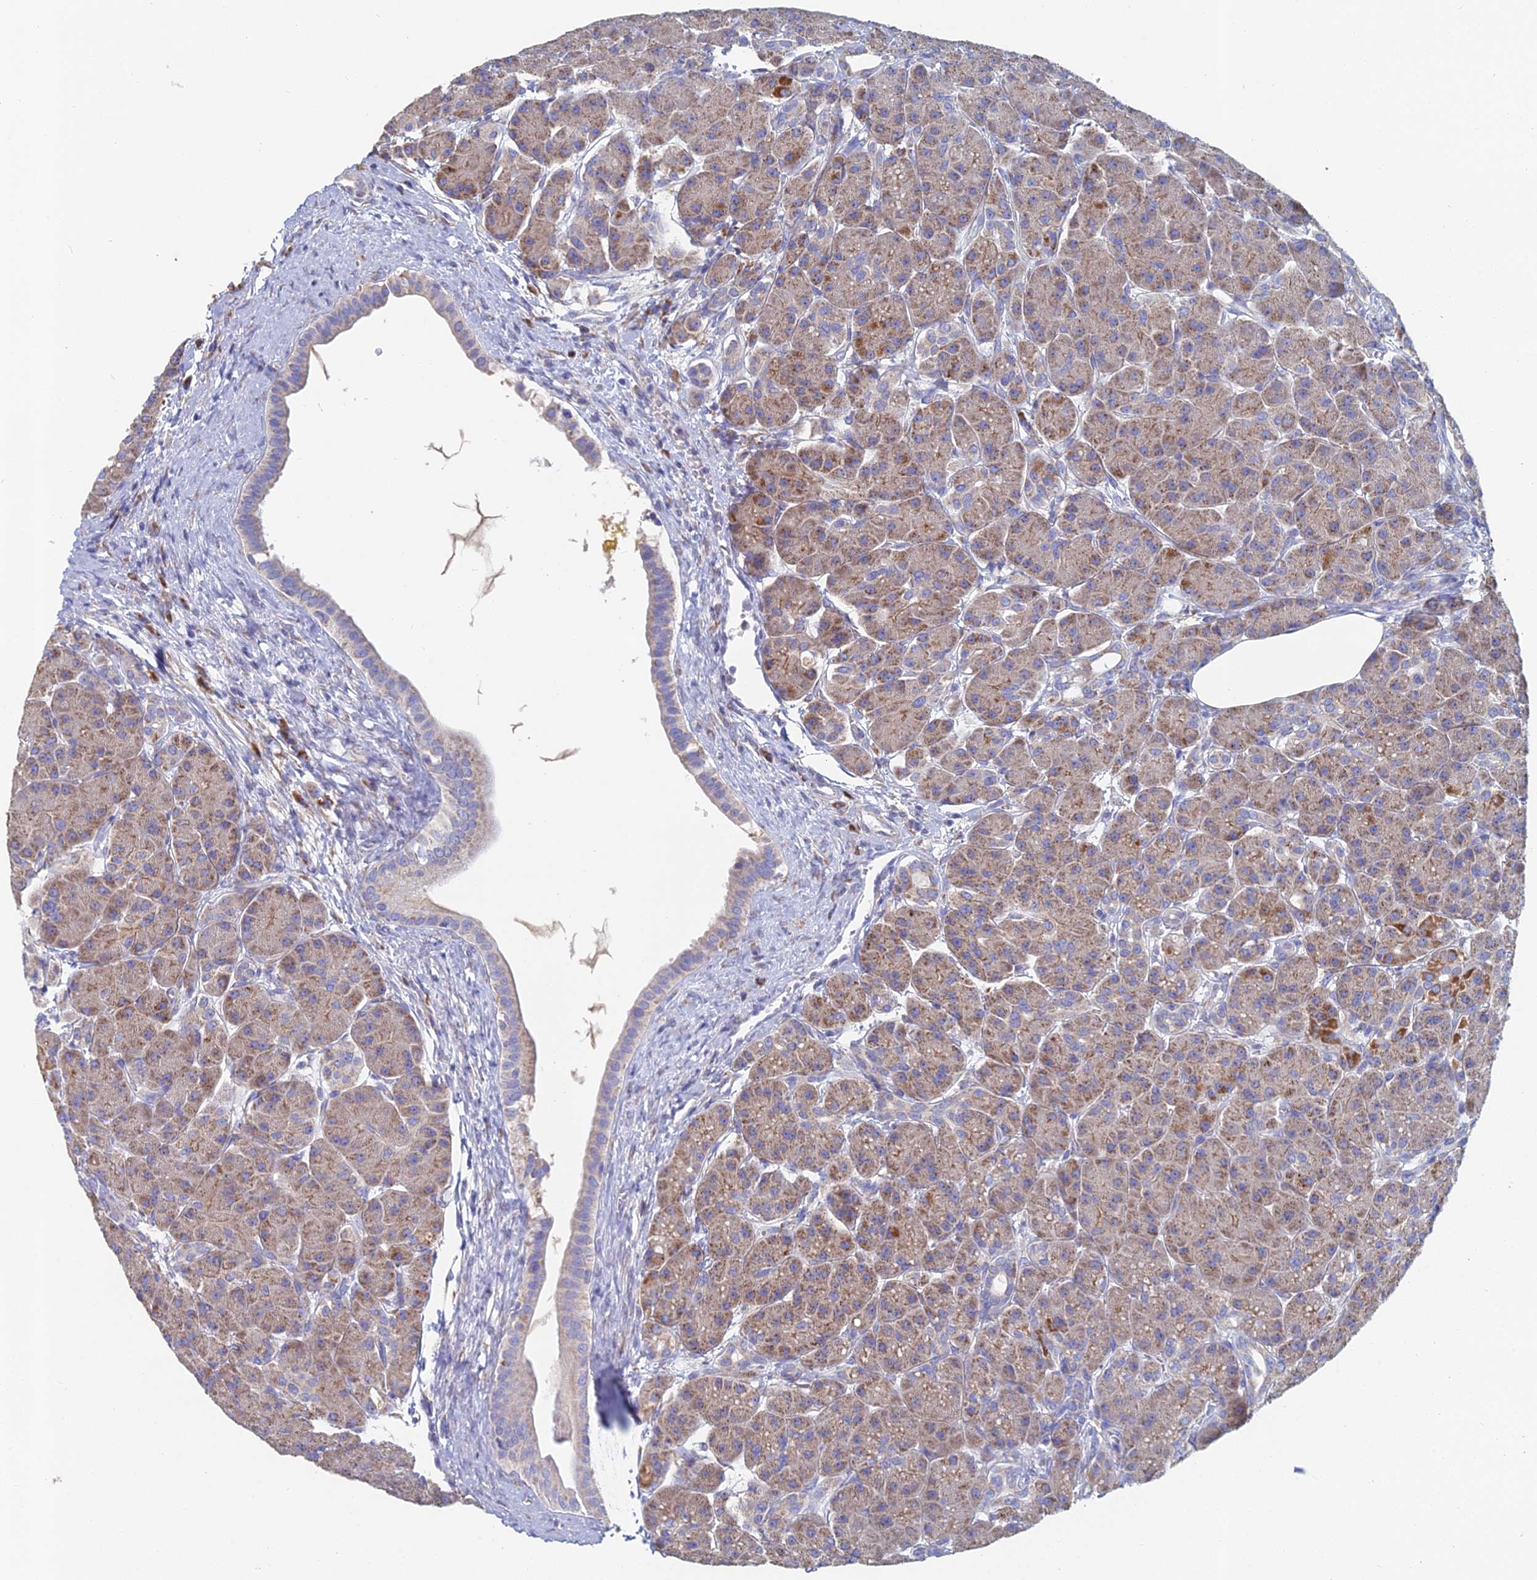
{"staining": {"intensity": "moderate", "quantity": ">75%", "location": "cytoplasmic/membranous"}, "tissue": "pancreas", "cell_type": "Exocrine glandular cells", "image_type": "normal", "snomed": [{"axis": "morphology", "description": "Normal tissue, NOS"}, {"axis": "topography", "description": "Pancreas"}], "caption": "High-magnification brightfield microscopy of normal pancreas stained with DAB (brown) and counterstained with hematoxylin (blue). exocrine glandular cells exhibit moderate cytoplasmic/membranous positivity is seen in about>75% of cells.", "gene": "CRACR2B", "patient": {"sex": "male", "age": 63}}